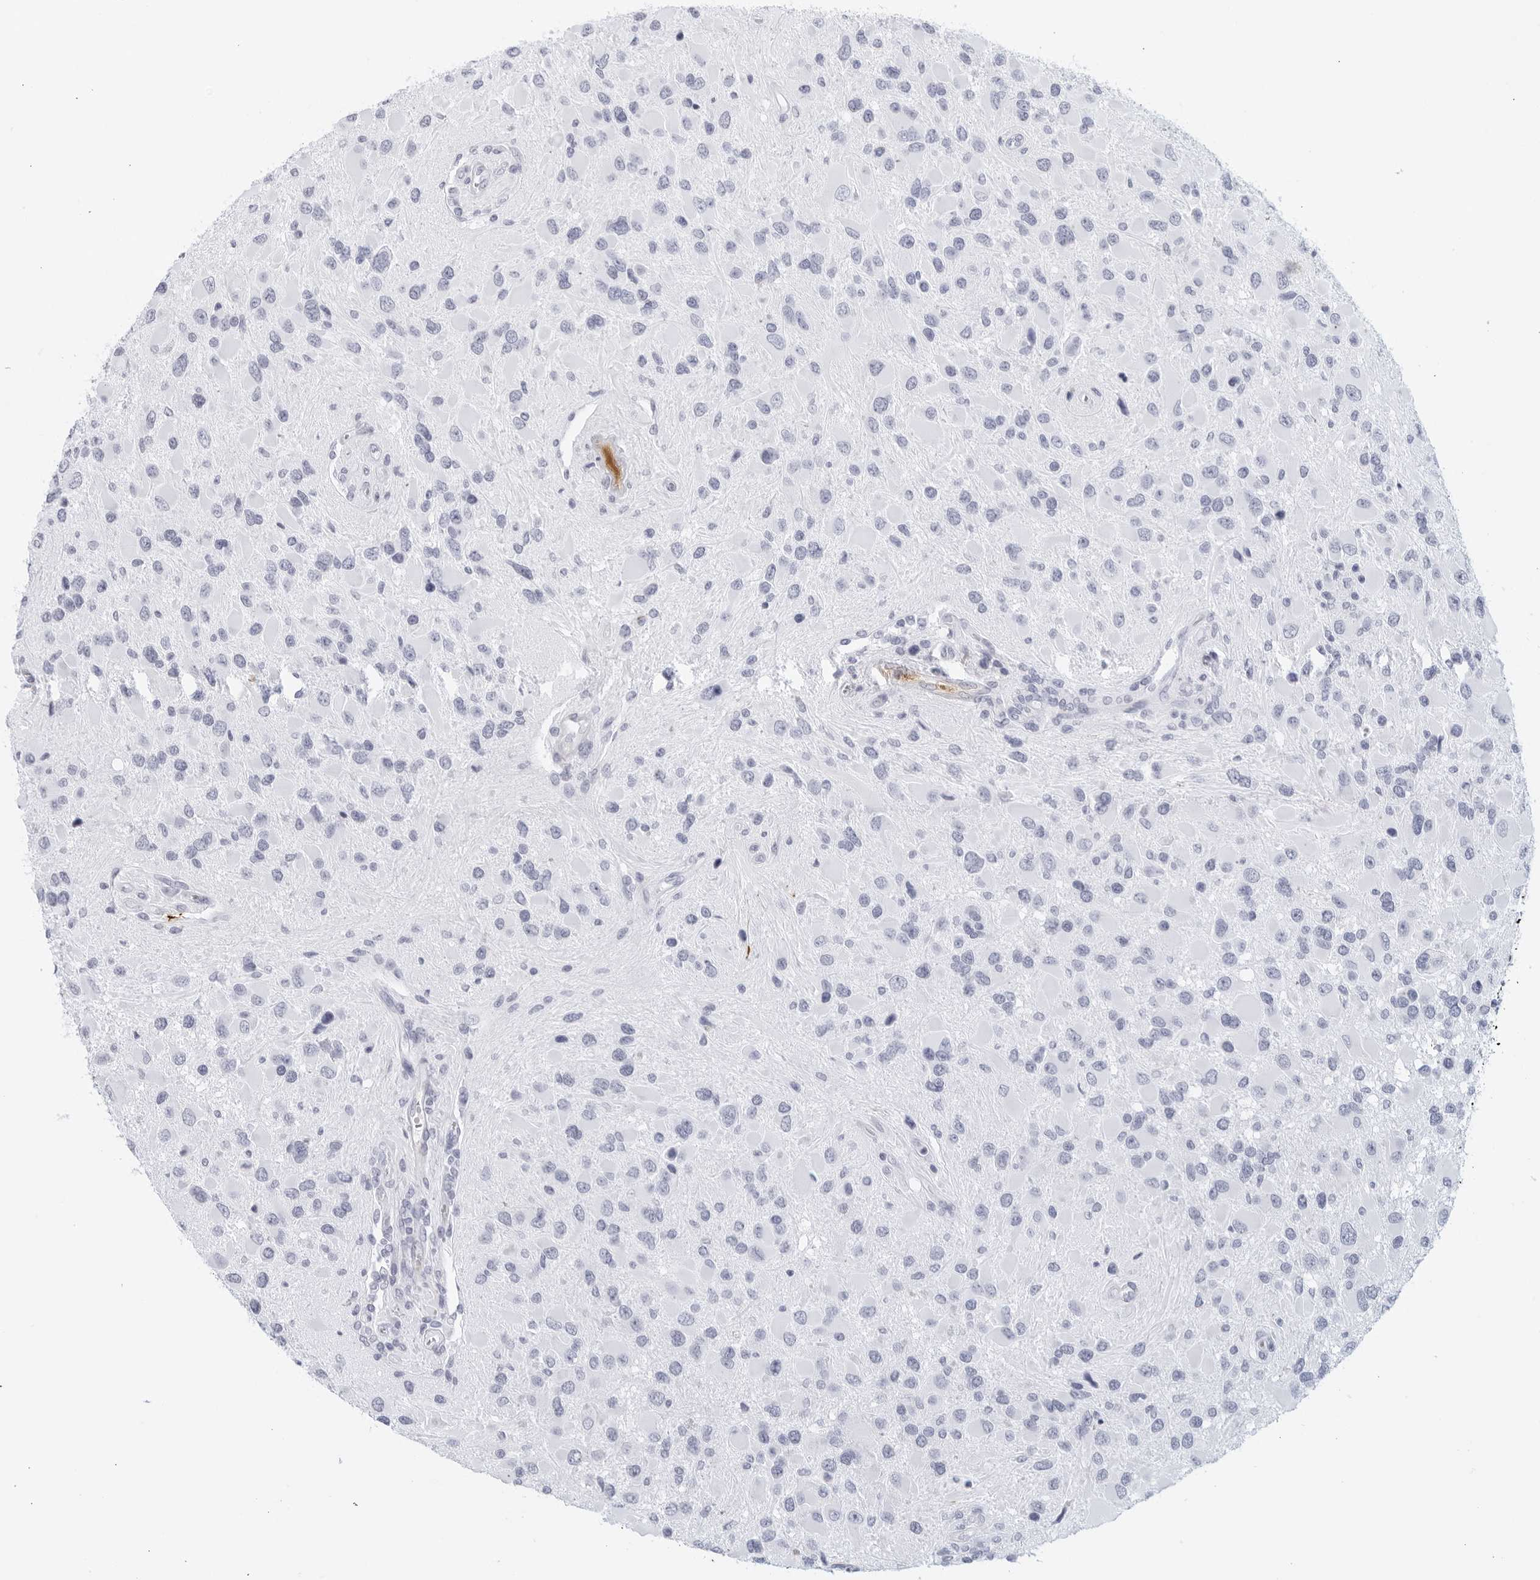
{"staining": {"intensity": "negative", "quantity": "none", "location": "none"}, "tissue": "glioma", "cell_type": "Tumor cells", "image_type": "cancer", "snomed": [{"axis": "morphology", "description": "Glioma, malignant, High grade"}, {"axis": "topography", "description": "Brain"}], "caption": "An immunohistochemistry (IHC) histopathology image of glioma is shown. There is no staining in tumor cells of glioma.", "gene": "FGG", "patient": {"sex": "male", "age": 53}}